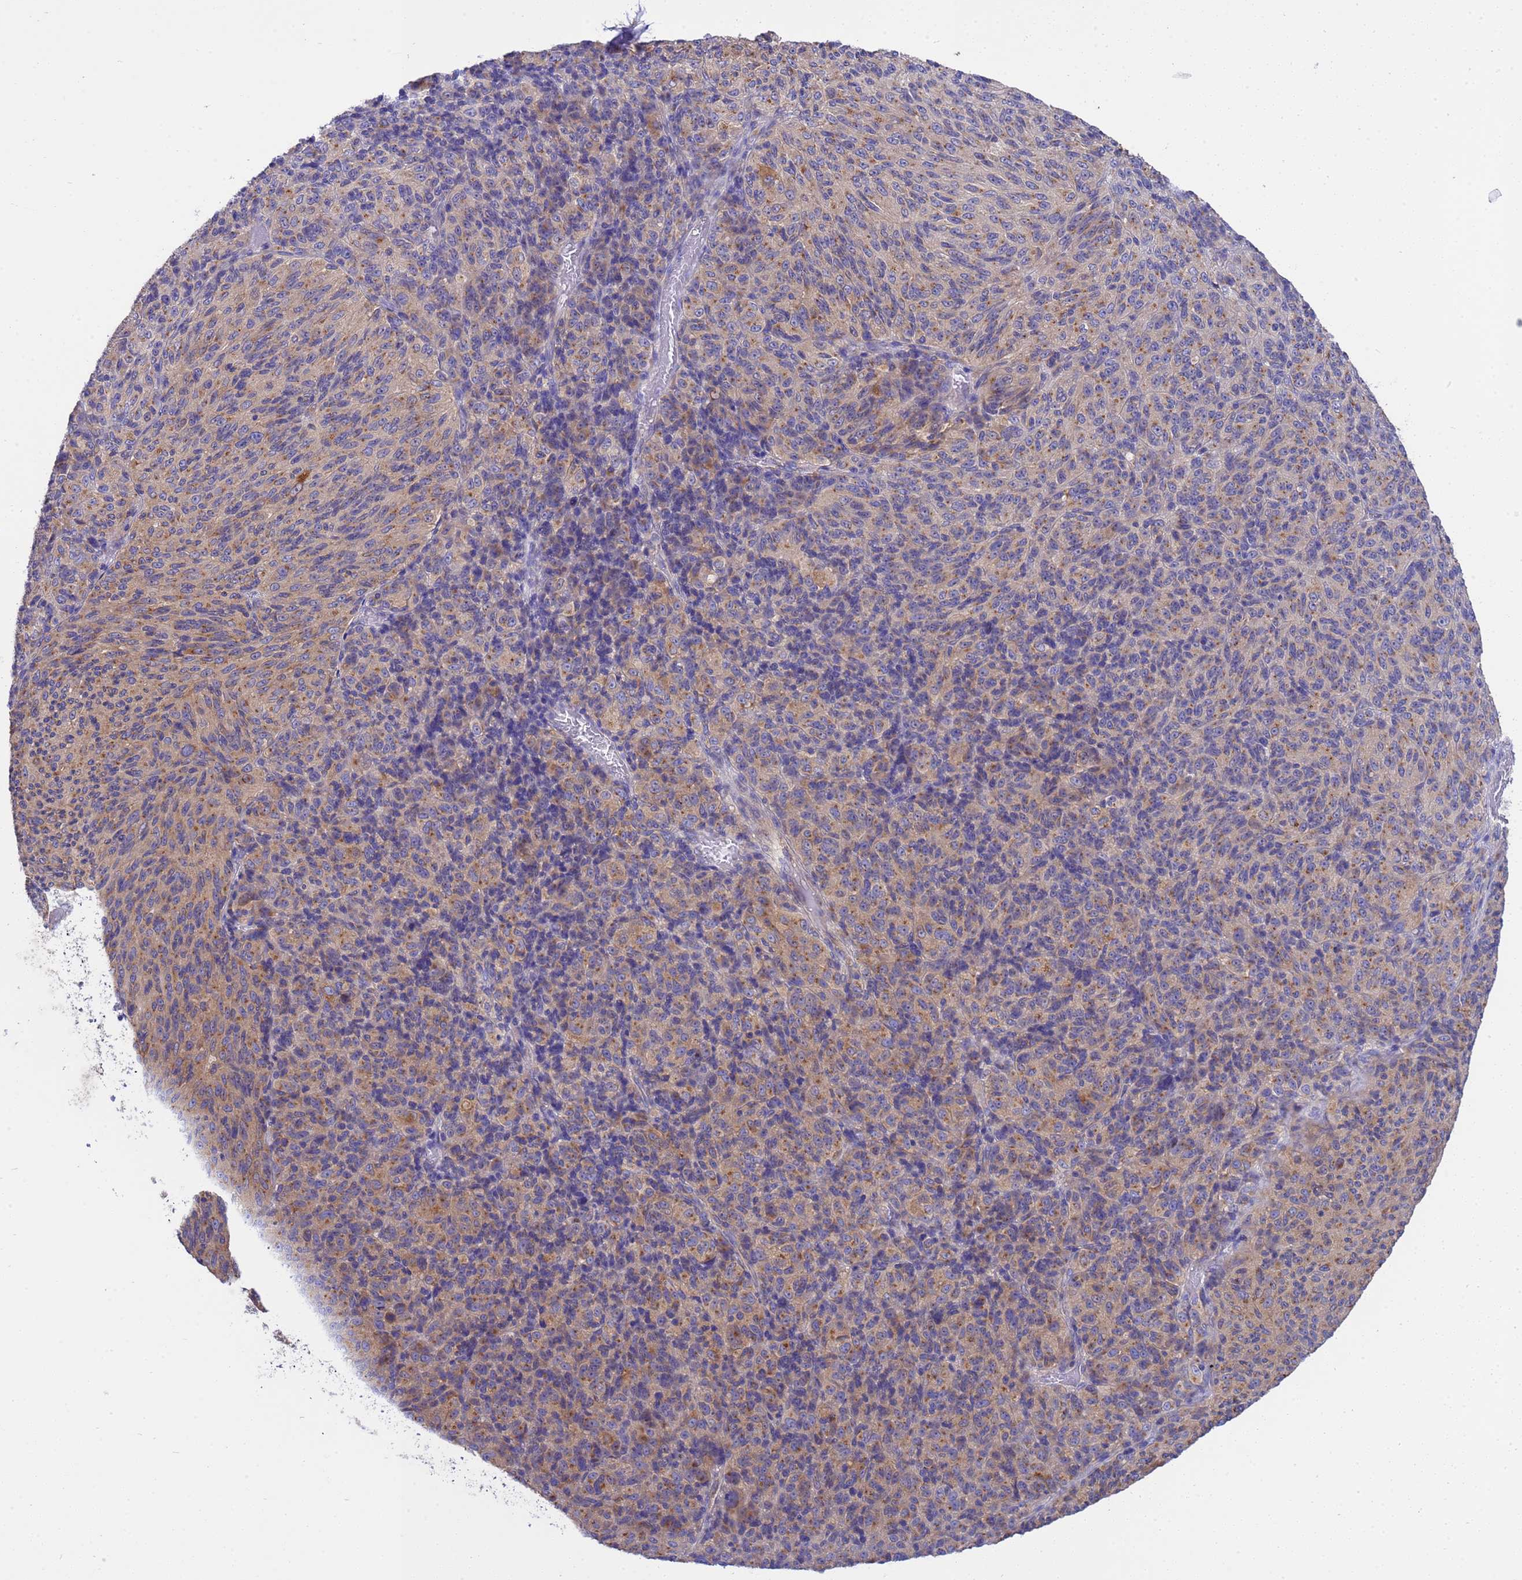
{"staining": {"intensity": "moderate", "quantity": "25%-75%", "location": "cytoplasmic/membranous"}, "tissue": "melanoma", "cell_type": "Tumor cells", "image_type": "cancer", "snomed": [{"axis": "morphology", "description": "Malignant melanoma, Metastatic site"}, {"axis": "topography", "description": "Brain"}], "caption": "Moderate cytoplasmic/membranous positivity is appreciated in approximately 25%-75% of tumor cells in melanoma.", "gene": "ANAPC1", "patient": {"sex": "female", "age": 56}}